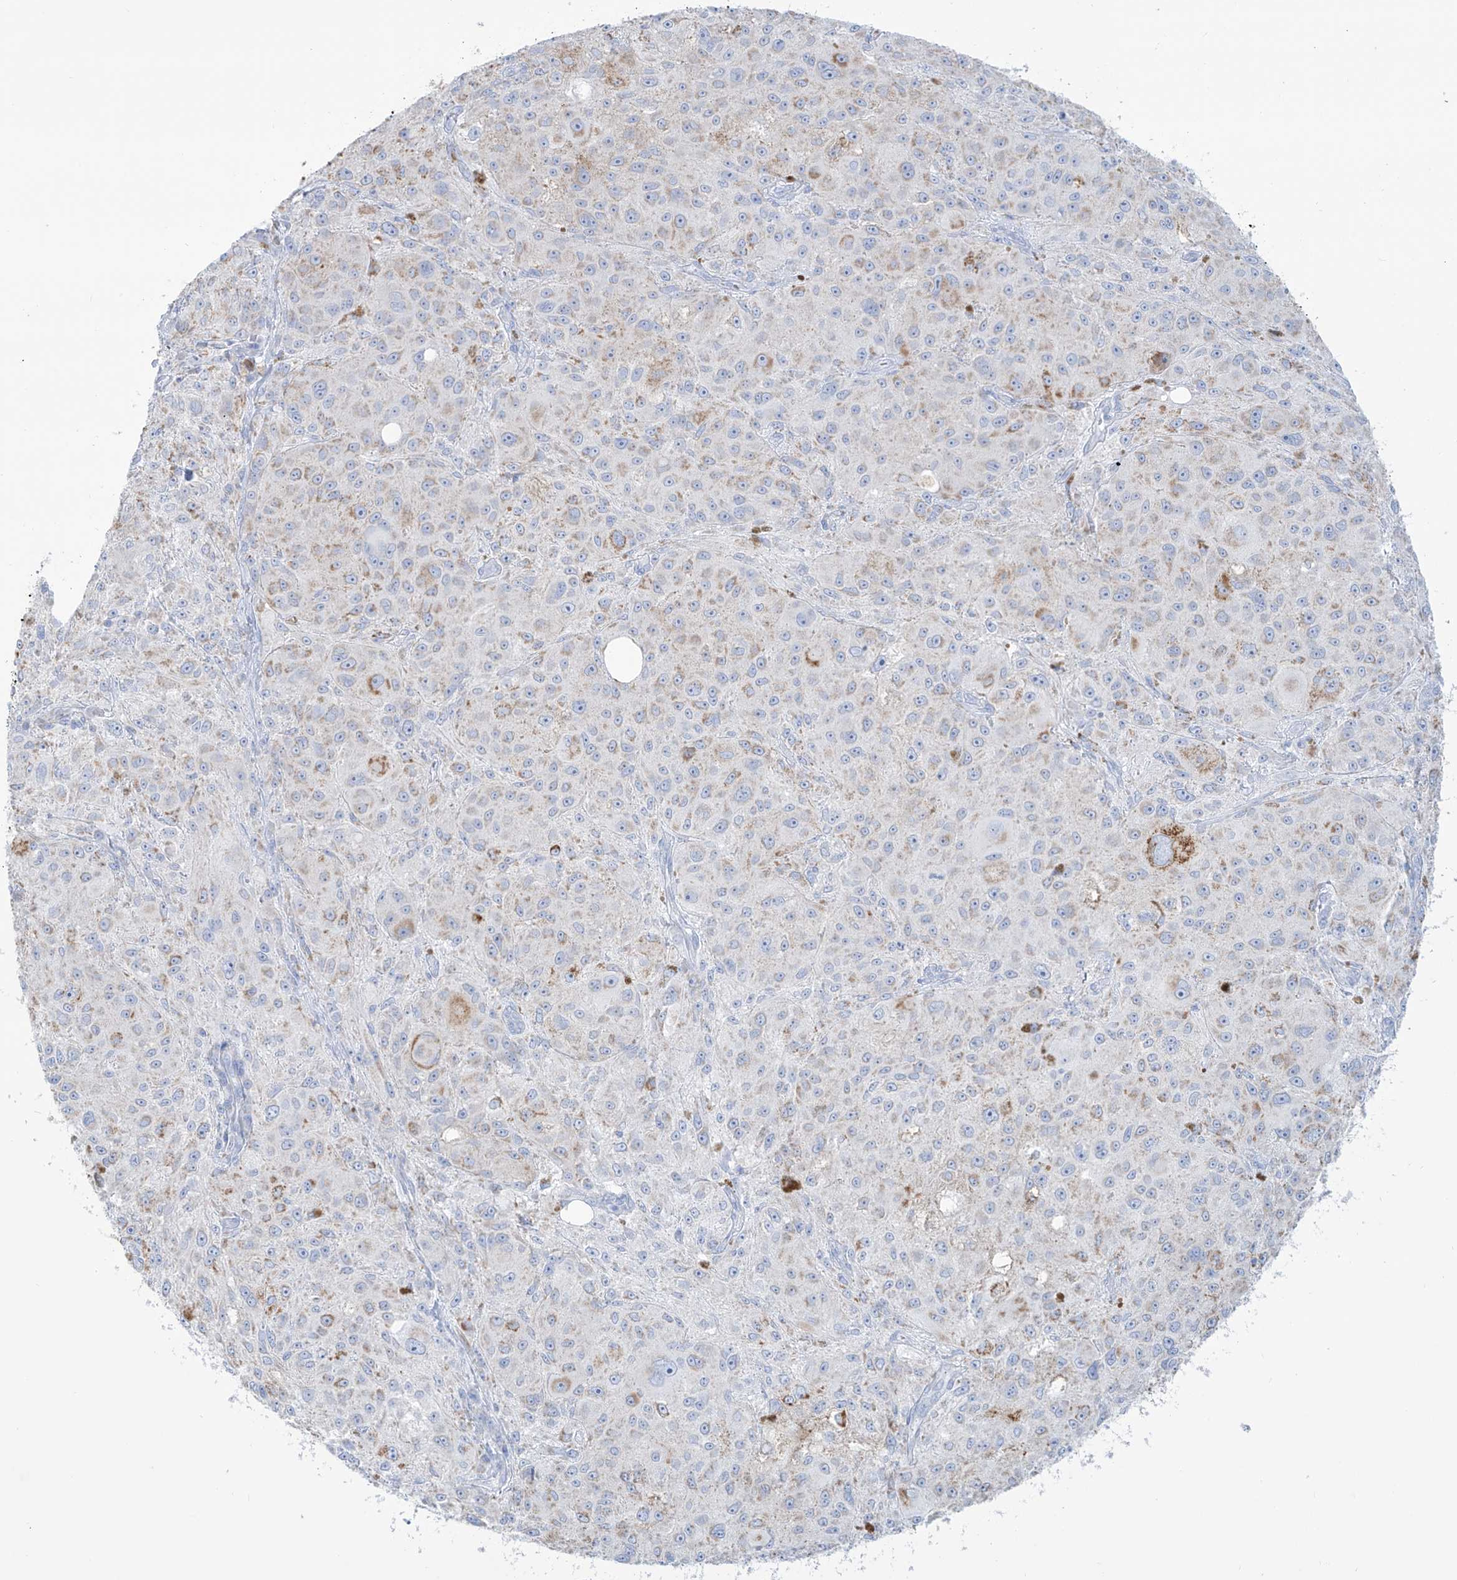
{"staining": {"intensity": "moderate", "quantity": "<25%", "location": "cytoplasmic/membranous"}, "tissue": "melanoma", "cell_type": "Tumor cells", "image_type": "cancer", "snomed": [{"axis": "morphology", "description": "Necrosis, NOS"}, {"axis": "morphology", "description": "Malignant melanoma, NOS"}, {"axis": "topography", "description": "Skin"}], "caption": "An immunohistochemistry (IHC) micrograph of tumor tissue is shown. Protein staining in brown labels moderate cytoplasmic/membranous positivity in malignant melanoma within tumor cells.", "gene": "SLC26A3", "patient": {"sex": "female", "age": 87}}